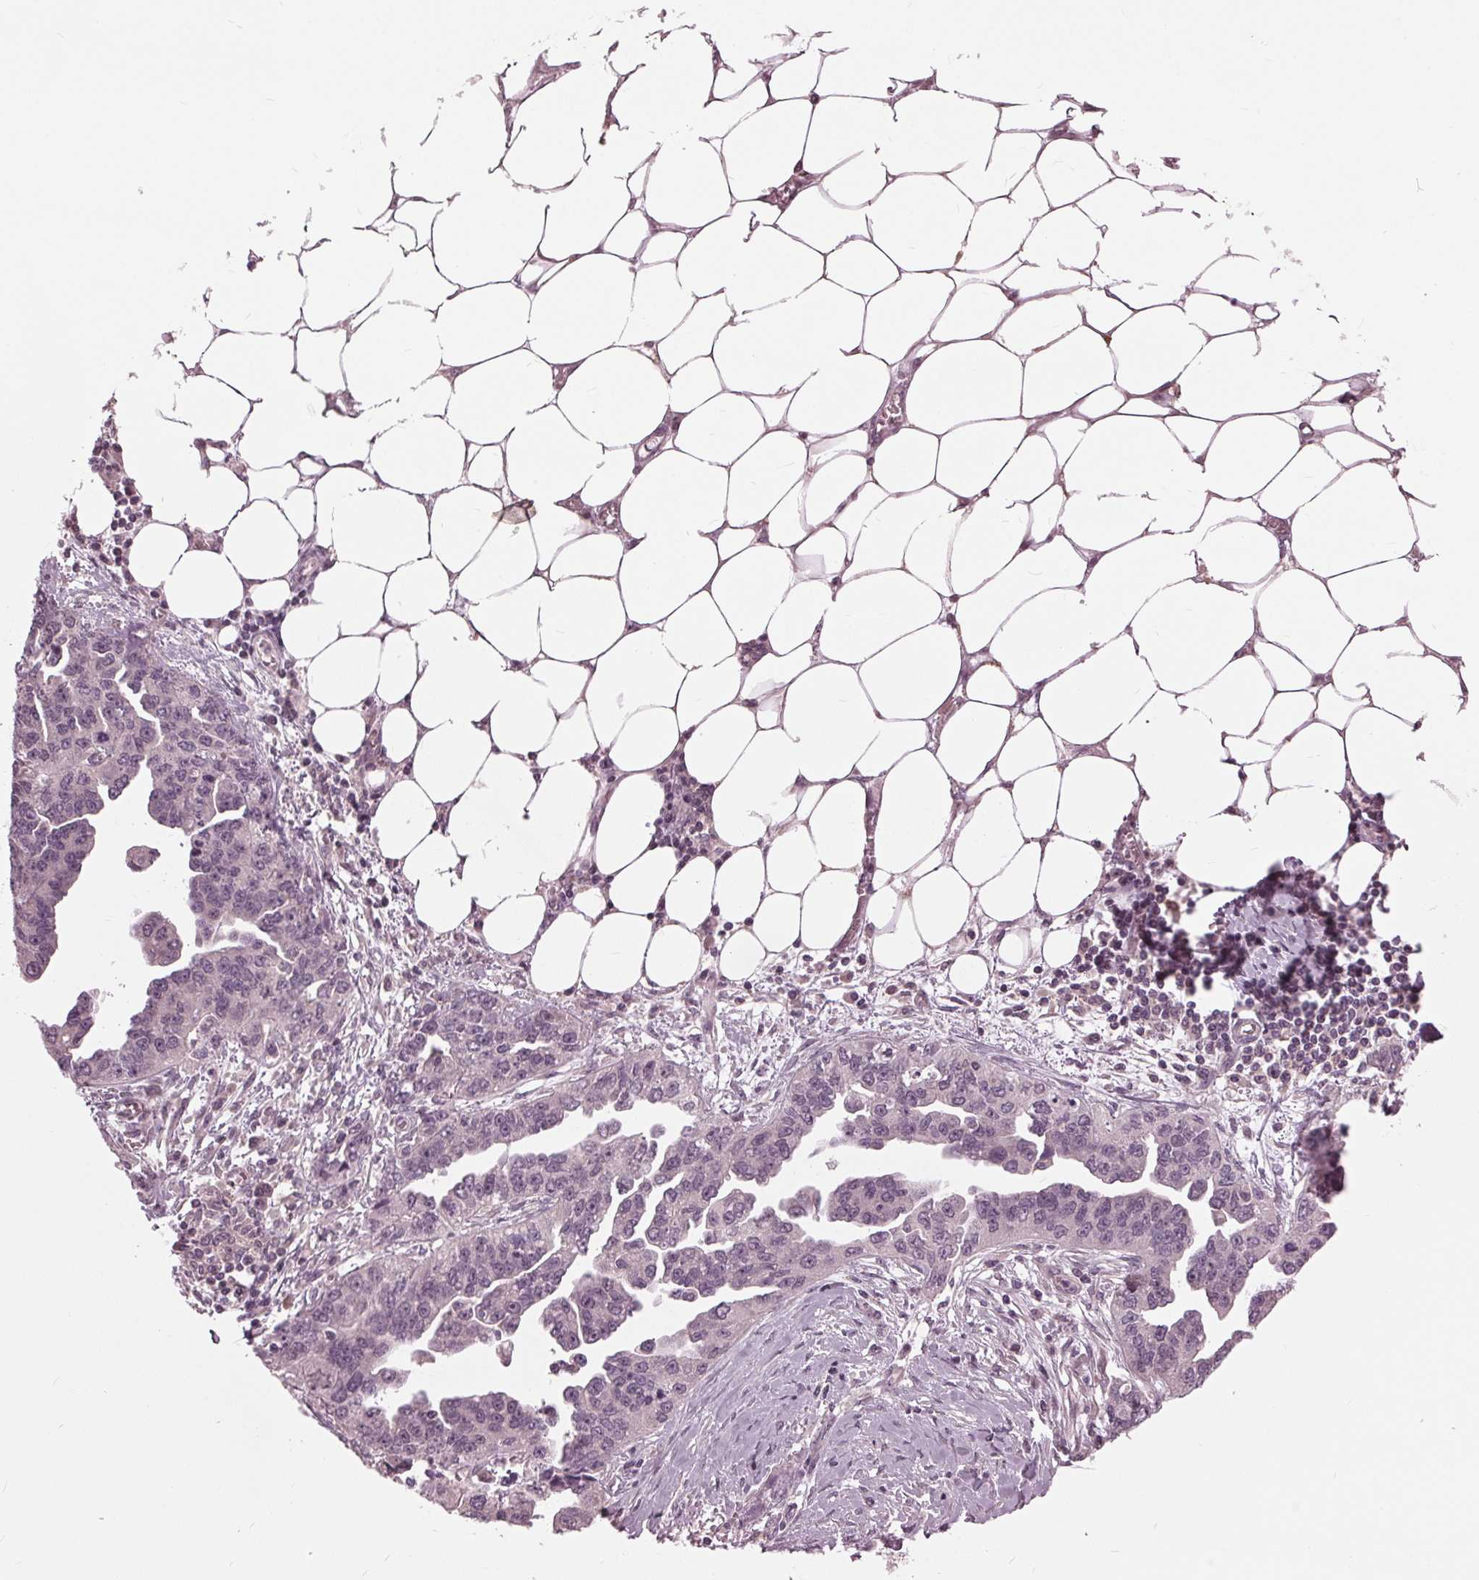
{"staining": {"intensity": "negative", "quantity": "none", "location": "none"}, "tissue": "ovarian cancer", "cell_type": "Tumor cells", "image_type": "cancer", "snomed": [{"axis": "morphology", "description": "Cystadenocarcinoma, serous, NOS"}, {"axis": "topography", "description": "Ovary"}], "caption": "This is an immunohistochemistry (IHC) micrograph of human serous cystadenocarcinoma (ovarian). There is no staining in tumor cells.", "gene": "SIGLEC6", "patient": {"sex": "female", "age": 75}}